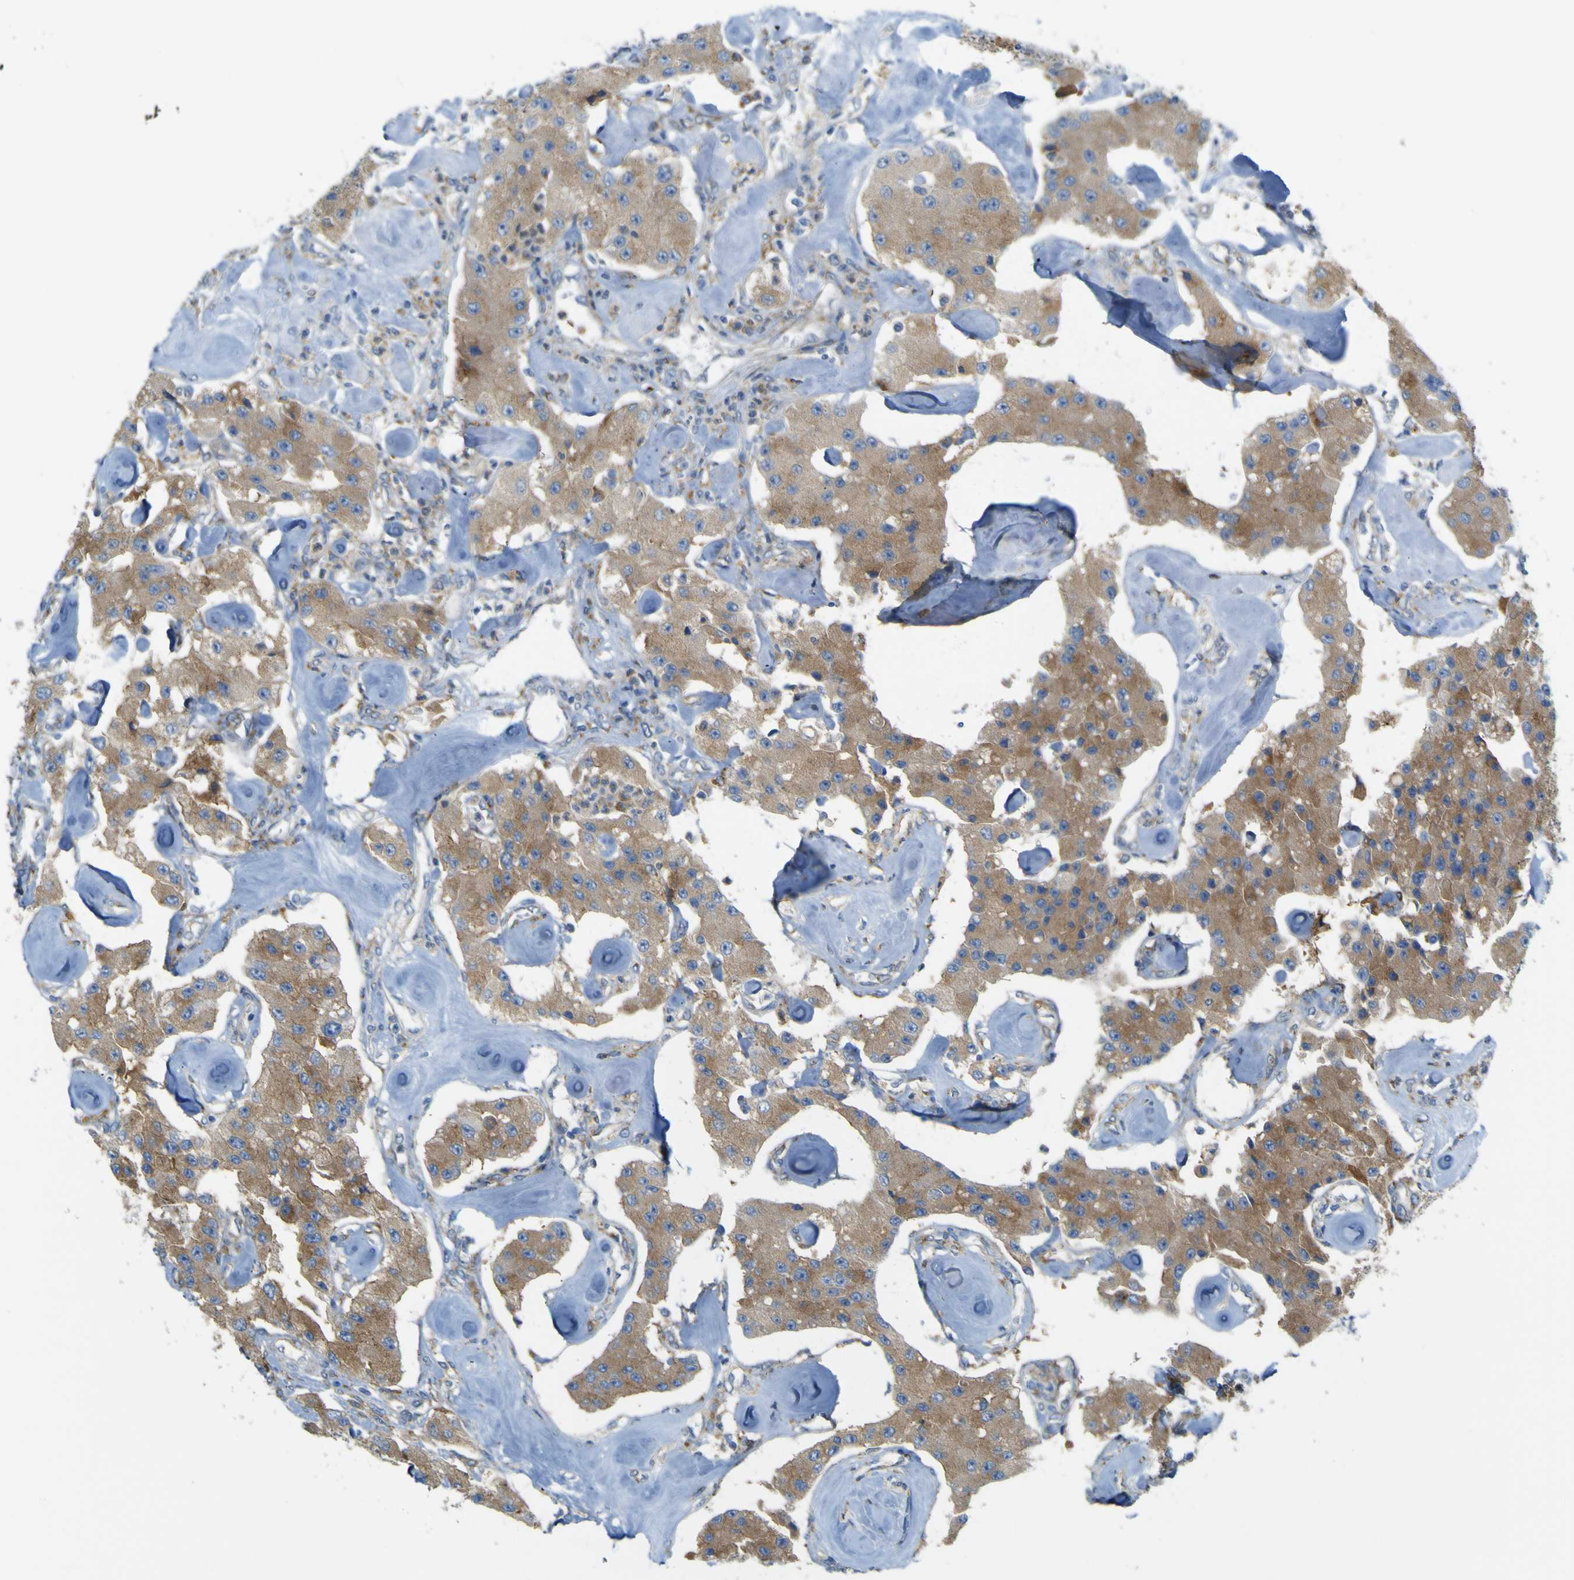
{"staining": {"intensity": "moderate", "quantity": ">75%", "location": "cytoplasmic/membranous"}, "tissue": "carcinoid", "cell_type": "Tumor cells", "image_type": "cancer", "snomed": [{"axis": "morphology", "description": "Carcinoid, malignant, NOS"}, {"axis": "topography", "description": "Pancreas"}], "caption": "An image of carcinoid stained for a protein displays moderate cytoplasmic/membranous brown staining in tumor cells.", "gene": "IGF2R", "patient": {"sex": "male", "age": 41}}